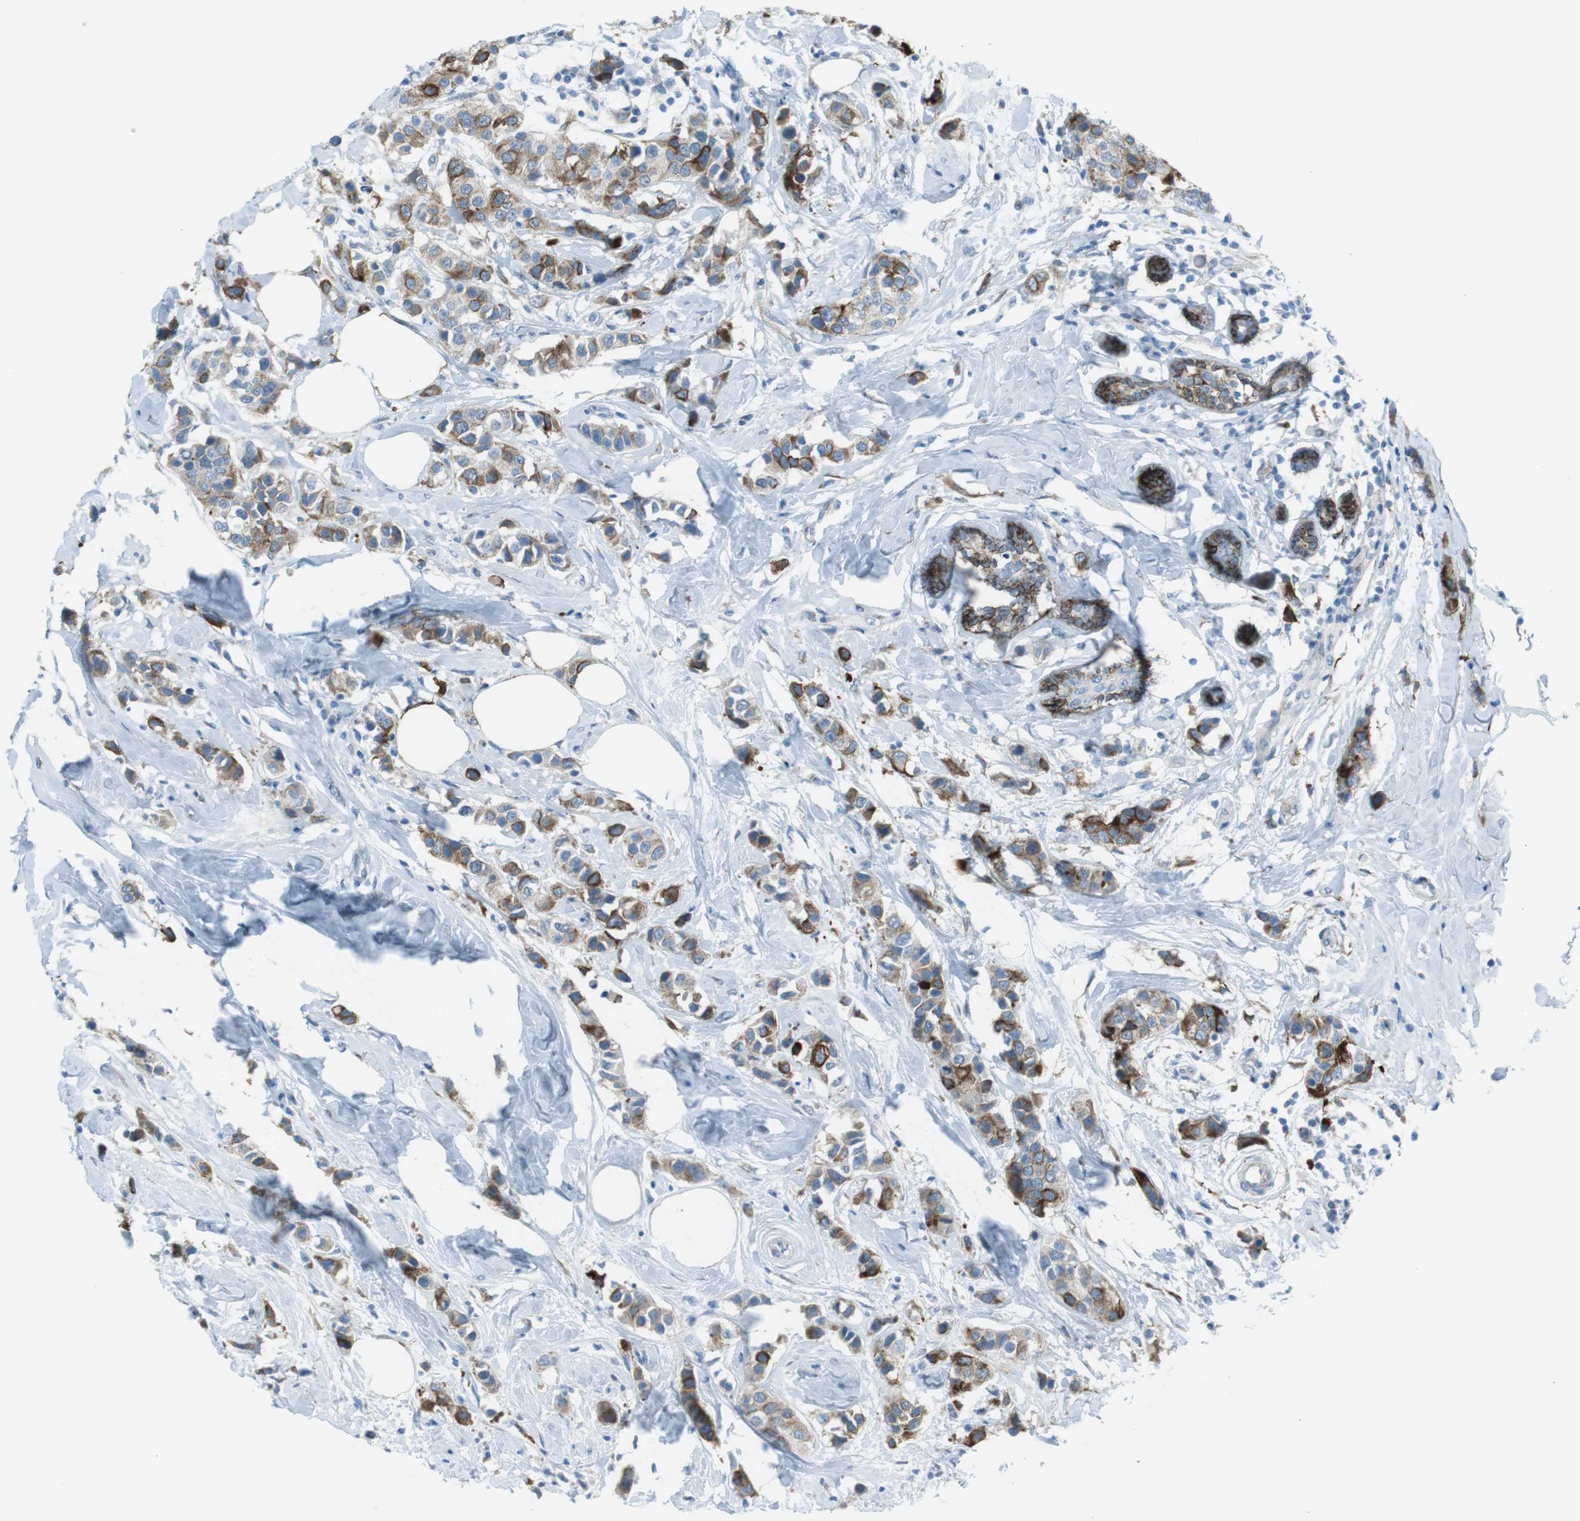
{"staining": {"intensity": "weak", "quantity": ">75%", "location": "cytoplasmic/membranous"}, "tissue": "breast cancer", "cell_type": "Tumor cells", "image_type": "cancer", "snomed": [{"axis": "morphology", "description": "Normal tissue, NOS"}, {"axis": "morphology", "description": "Duct carcinoma"}, {"axis": "topography", "description": "Breast"}], "caption": "Immunohistochemical staining of breast intraductal carcinoma demonstrates low levels of weak cytoplasmic/membranous protein staining in about >75% of tumor cells. Immunohistochemistry stains the protein in brown and the nuclei are stained blue.", "gene": "TUBB2A", "patient": {"sex": "female", "age": 50}}